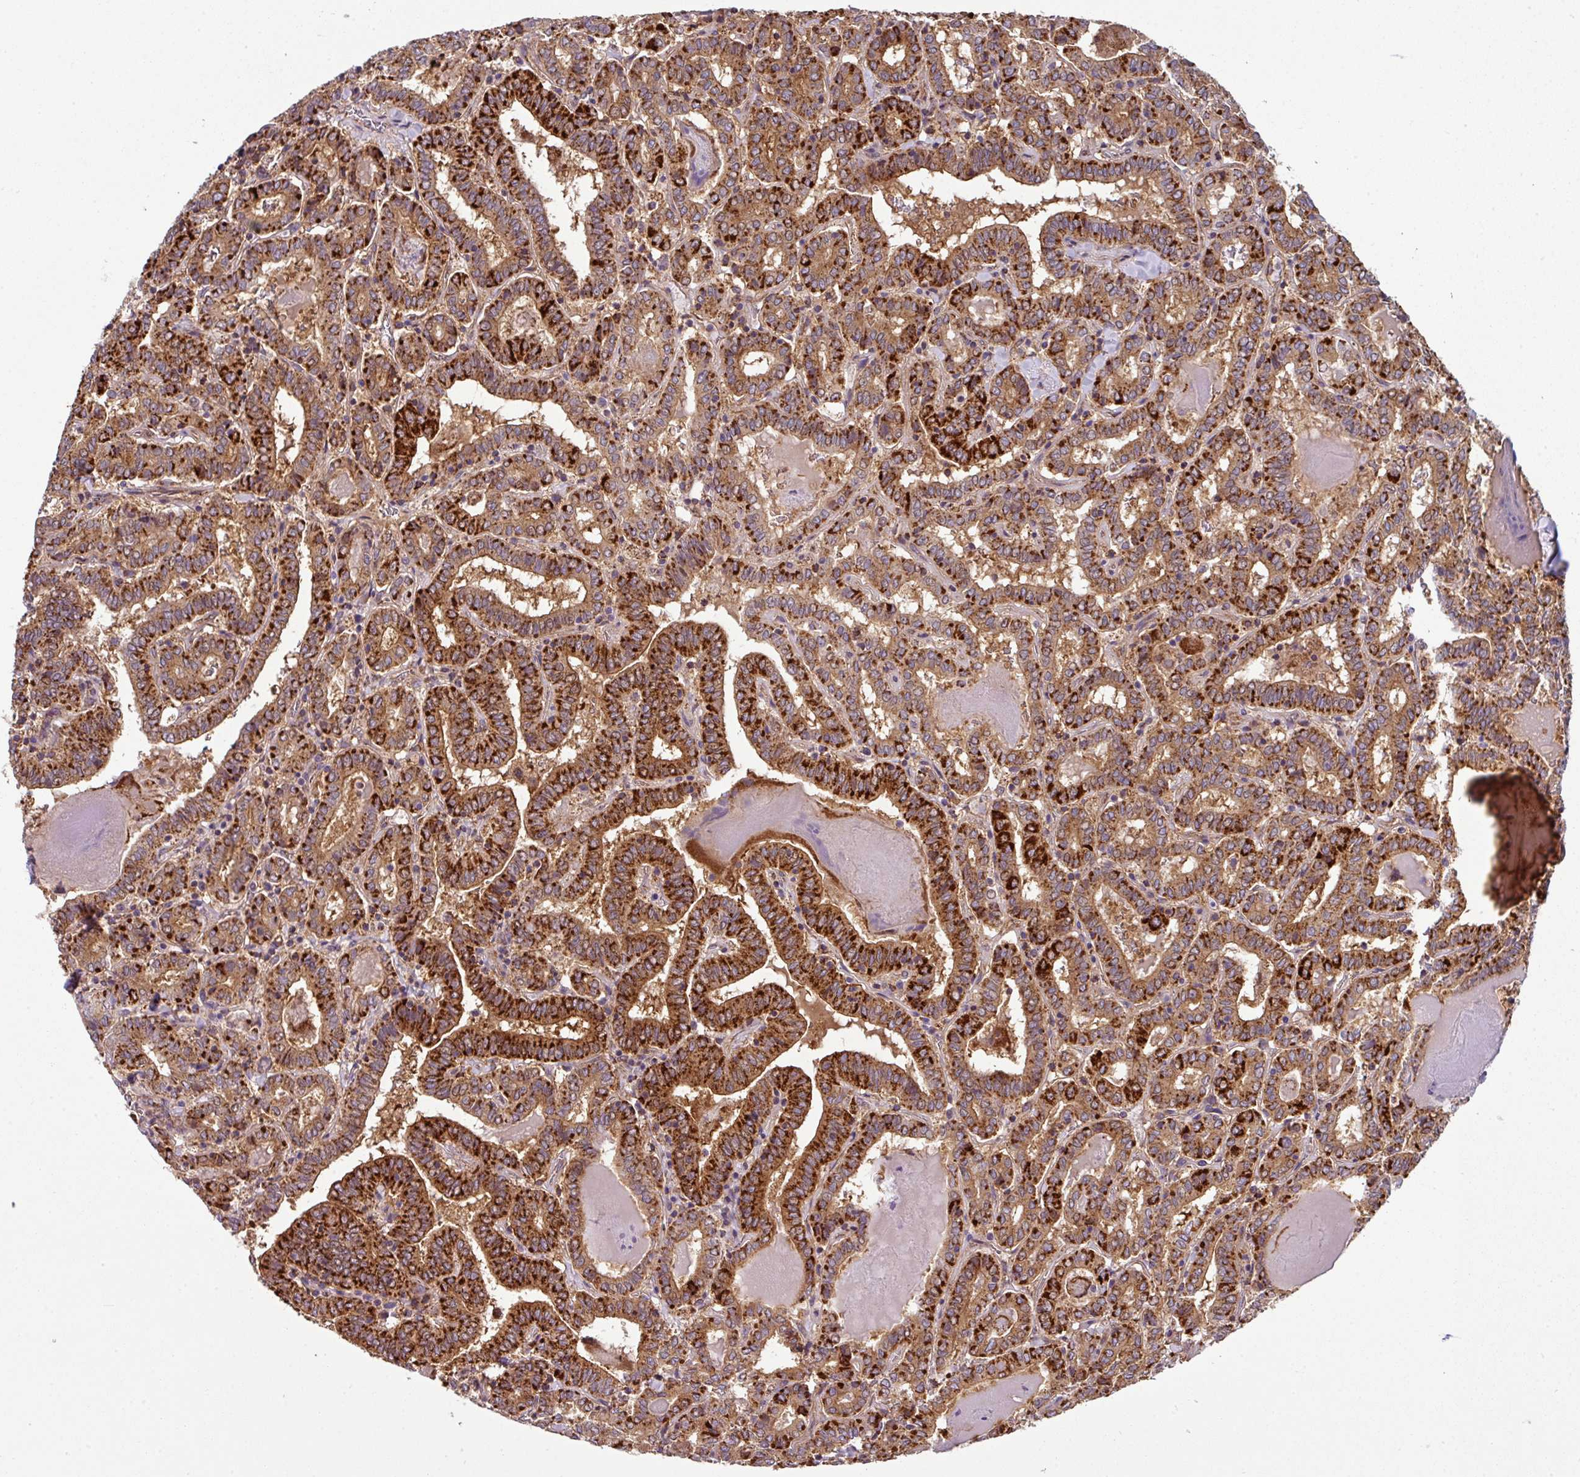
{"staining": {"intensity": "strong", "quantity": ">75%", "location": "cytoplasmic/membranous"}, "tissue": "thyroid cancer", "cell_type": "Tumor cells", "image_type": "cancer", "snomed": [{"axis": "morphology", "description": "Papillary adenocarcinoma, NOS"}, {"axis": "topography", "description": "Thyroid gland"}], "caption": "Protein positivity by immunohistochemistry (IHC) demonstrates strong cytoplasmic/membranous positivity in approximately >75% of tumor cells in thyroid cancer.", "gene": "PRELID3B", "patient": {"sex": "female", "age": 72}}